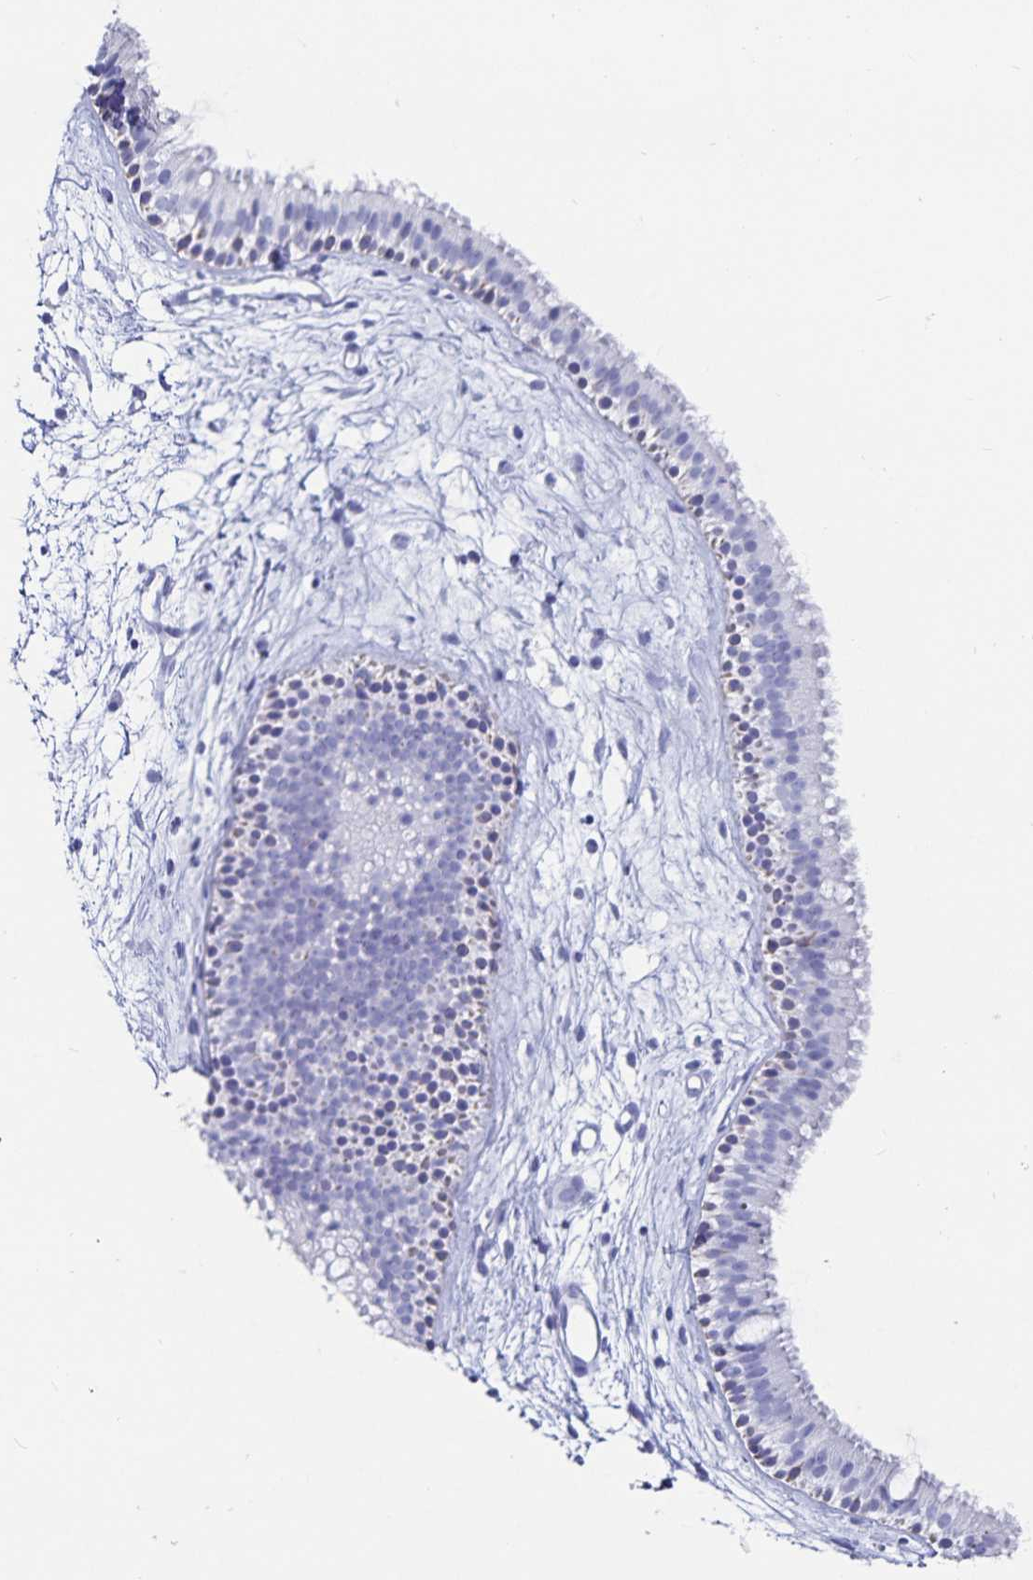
{"staining": {"intensity": "negative", "quantity": "none", "location": "none"}, "tissue": "nasopharynx", "cell_type": "Respiratory epithelial cells", "image_type": "normal", "snomed": [{"axis": "morphology", "description": "Normal tissue, NOS"}, {"axis": "topography", "description": "Nasopharynx"}], "caption": "IHC of benign nasopharynx displays no expression in respiratory epithelial cells. (Stains: DAB IHC with hematoxylin counter stain, Microscopy: brightfield microscopy at high magnification).", "gene": "C19orf73", "patient": {"sex": "male", "age": 58}}